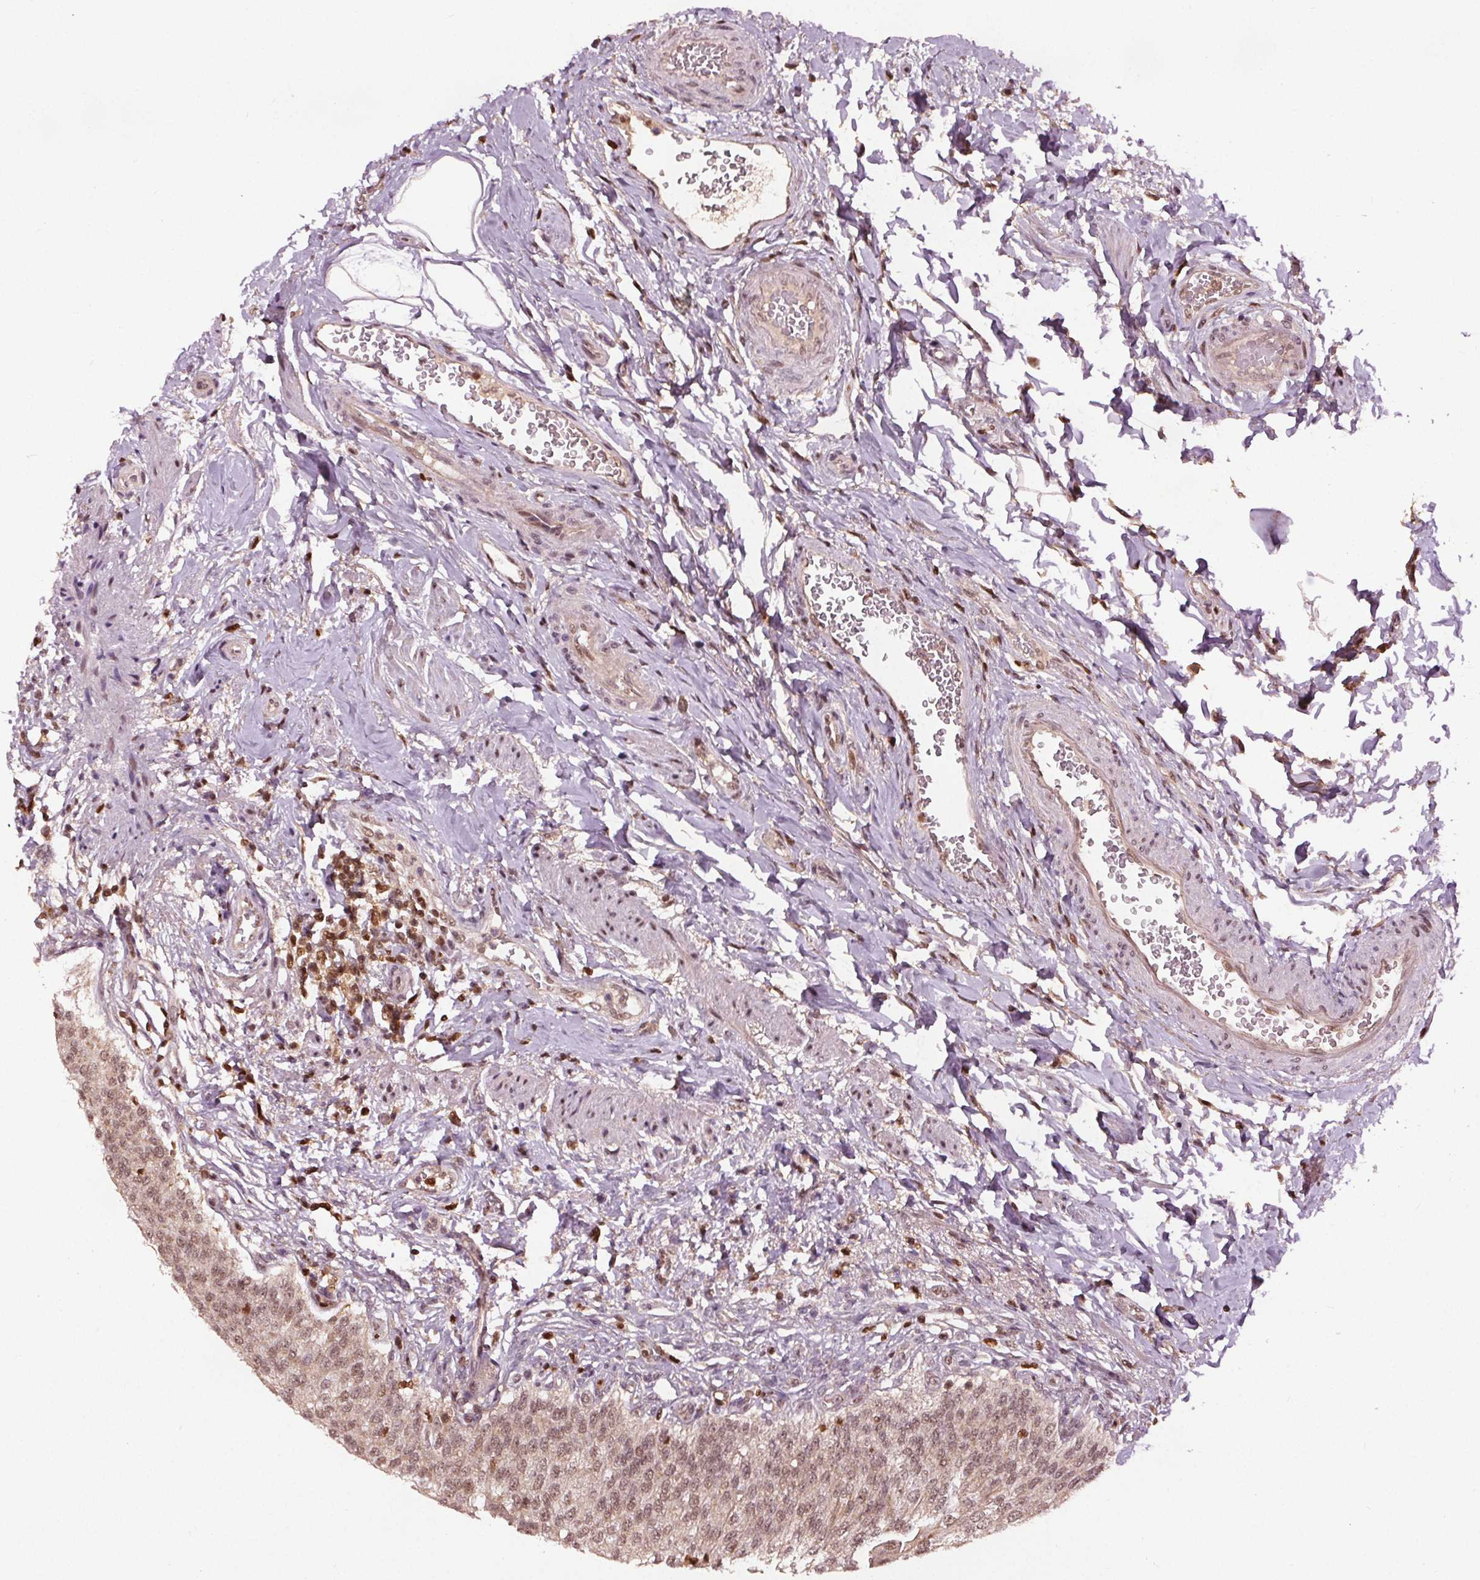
{"staining": {"intensity": "moderate", "quantity": ">75%", "location": "nuclear"}, "tissue": "urinary bladder", "cell_type": "Urothelial cells", "image_type": "normal", "snomed": [{"axis": "morphology", "description": "Normal tissue, NOS"}, {"axis": "topography", "description": "Urinary bladder"}, {"axis": "topography", "description": "Peripheral nerve tissue"}], "caption": "A medium amount of moderate nuclear expression is identified in approximately >75% of urothelial cells in benign urinary bladder.", "gene": "DDX11", "patient": {"sex": "female", "age": 60}}